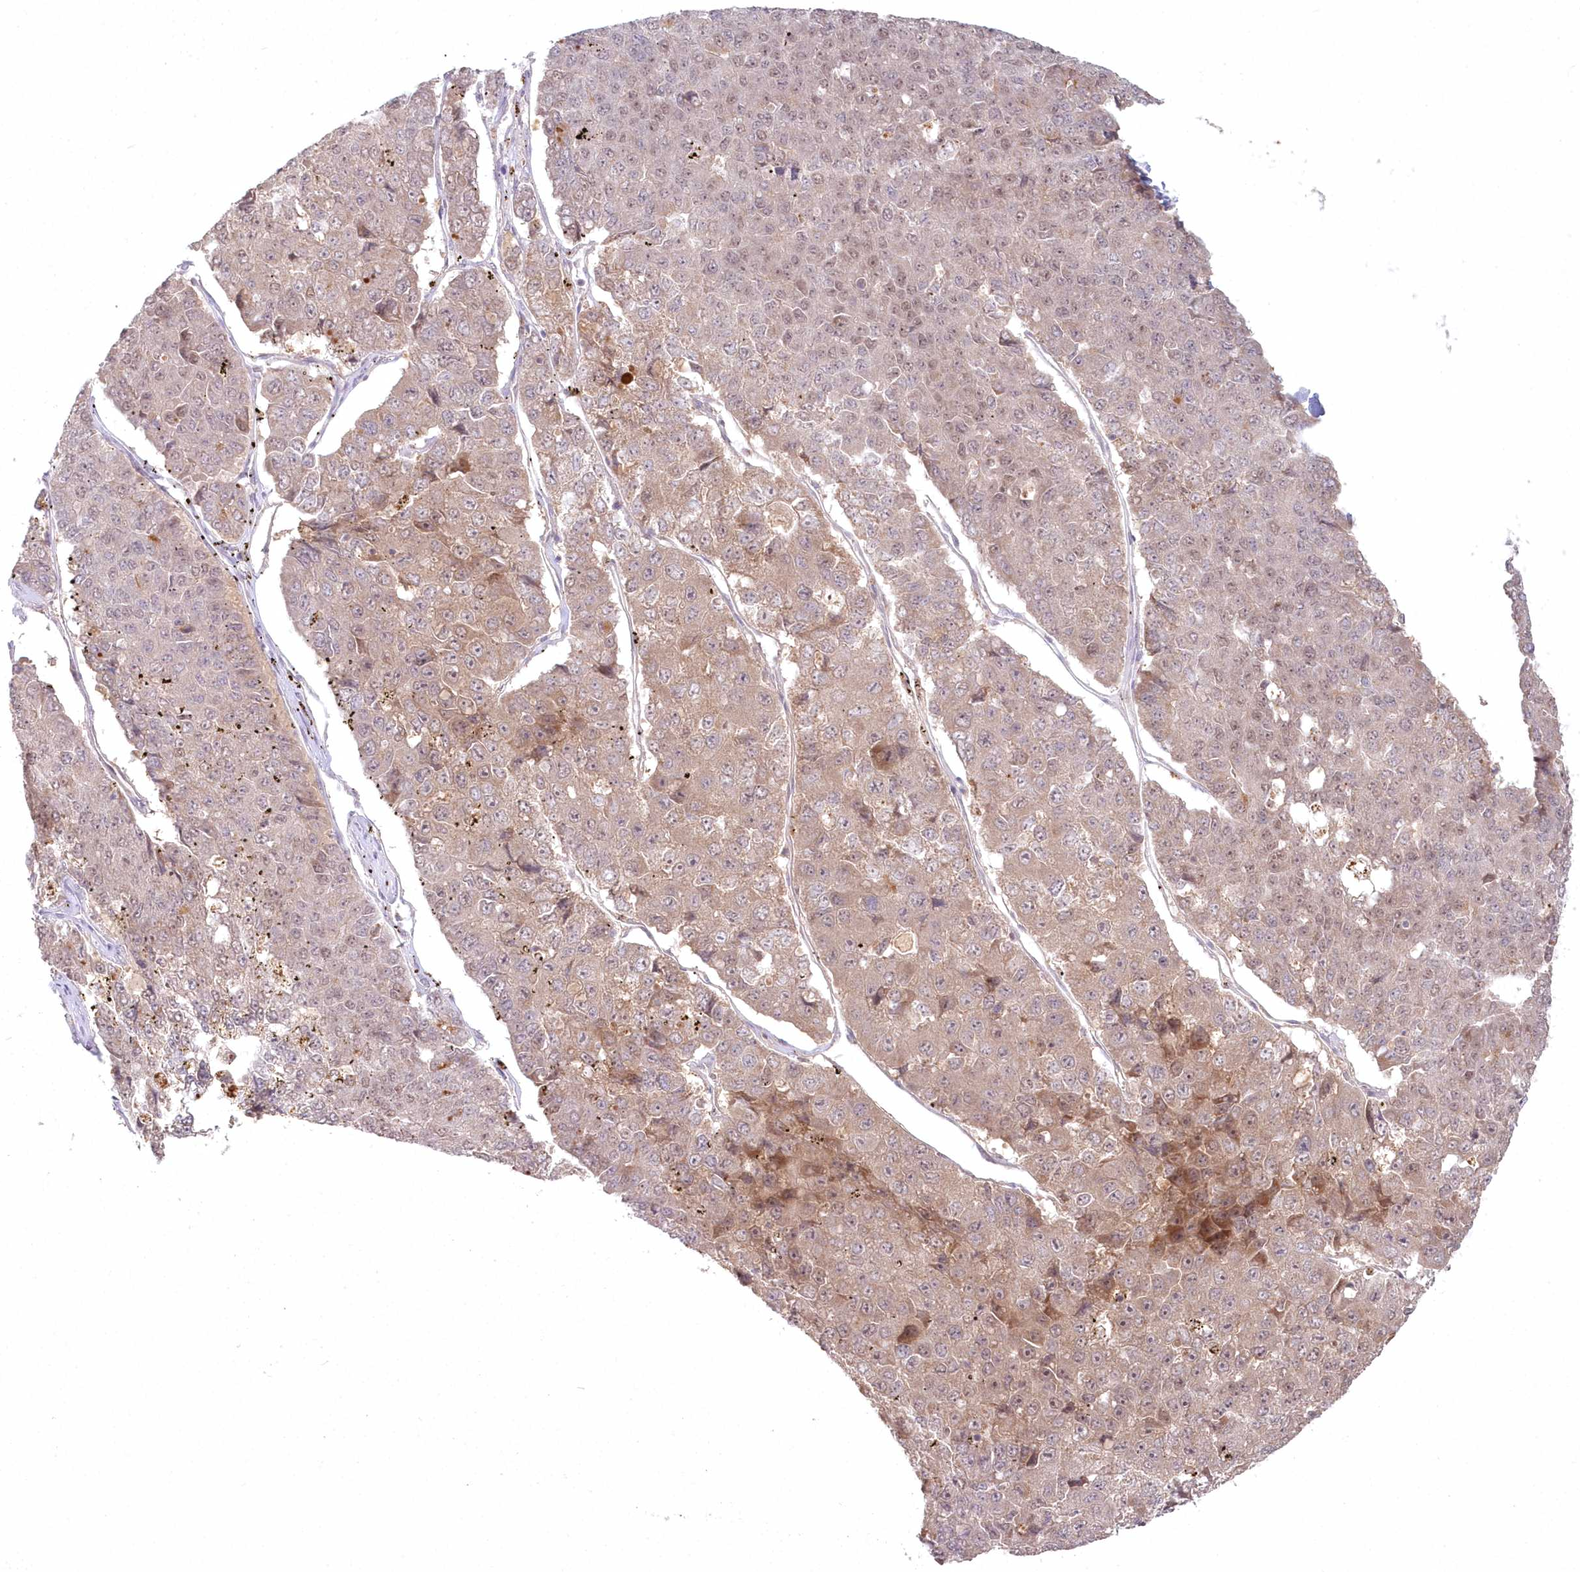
{"staining": {"intensity": "moderate", "quantity": "25%-75%", "location": "cytoplasmic/membranous,nuclear"}, "tissue": "pancreatic cancer", "cell_type": "Tumor cells", "image_type": "cancer", "snomed": [{"axis": "morphology", "description": "Adenocarcinoma, NOS"}, {"axis": "topography", "description": "Pancreas"}], "caption": "Protein expression analysis of human pancreatic cancer (adenocarcinoma) reveals moderate cytoplasmic/membranous and nuclear expression in about 25%-75% of tumor cells.", "gene": "ASCC1", "patient": {"sex": "male", "age": 50}}